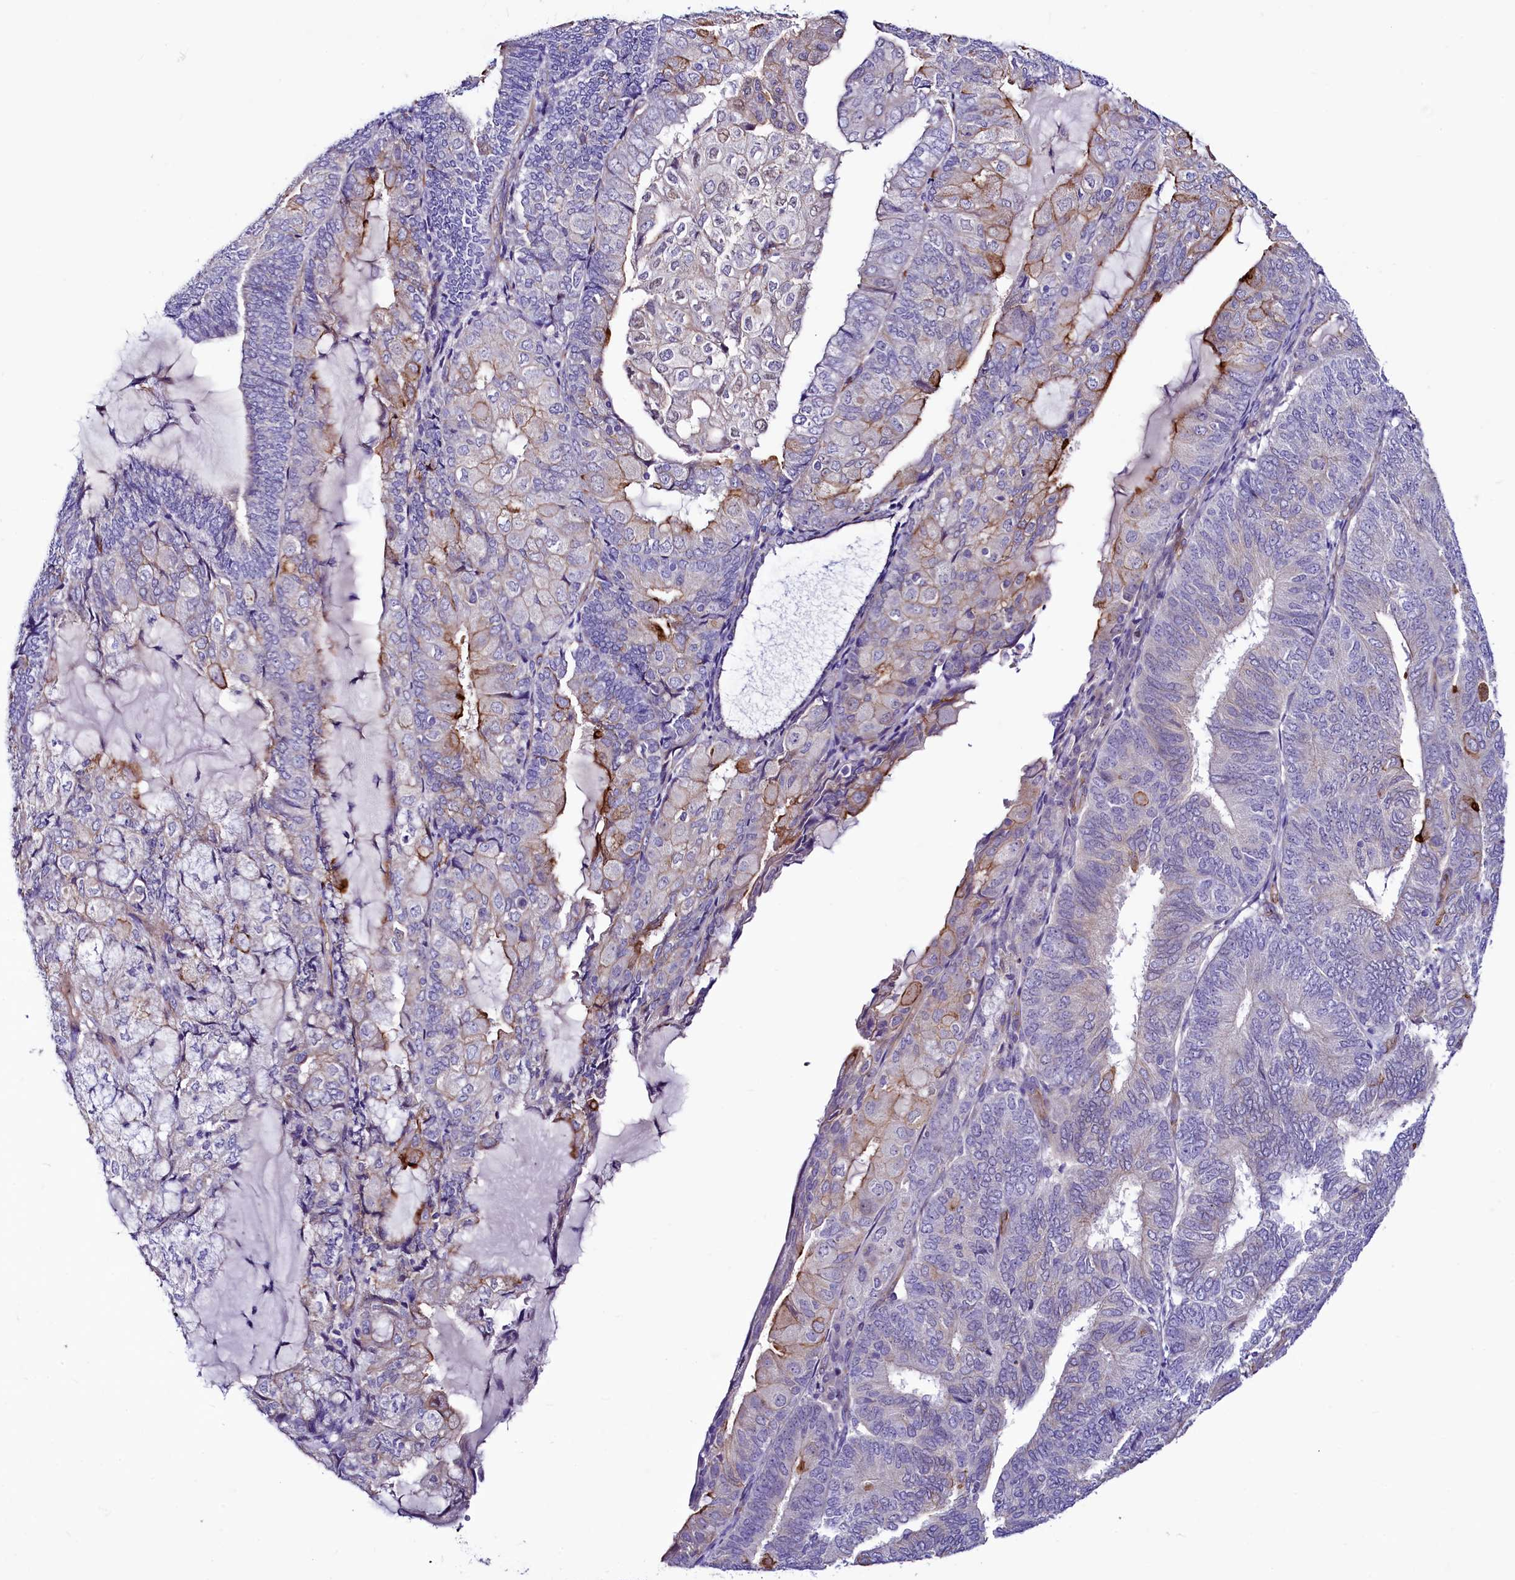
{"staining": {"intensity": "negative", "quantity": "none", "location": "none"}, "tissue": "endometrial cancer", "cell_type": "Tumor cells", "image_type": "cancer", "snomed": [{"axis": "morphology", "description": "Adenocarcinoma, NOS"}, {"axis": "topography", "description": "Endometrium"}], "caption": "Immunohistochemistry photomicrograph of endometrial adenocarcinoma stained for a protein (brown), which reveals no positivity in tumor cells.", "gene": "SLF1", "patient": {"sex": "female", "age": 81}}